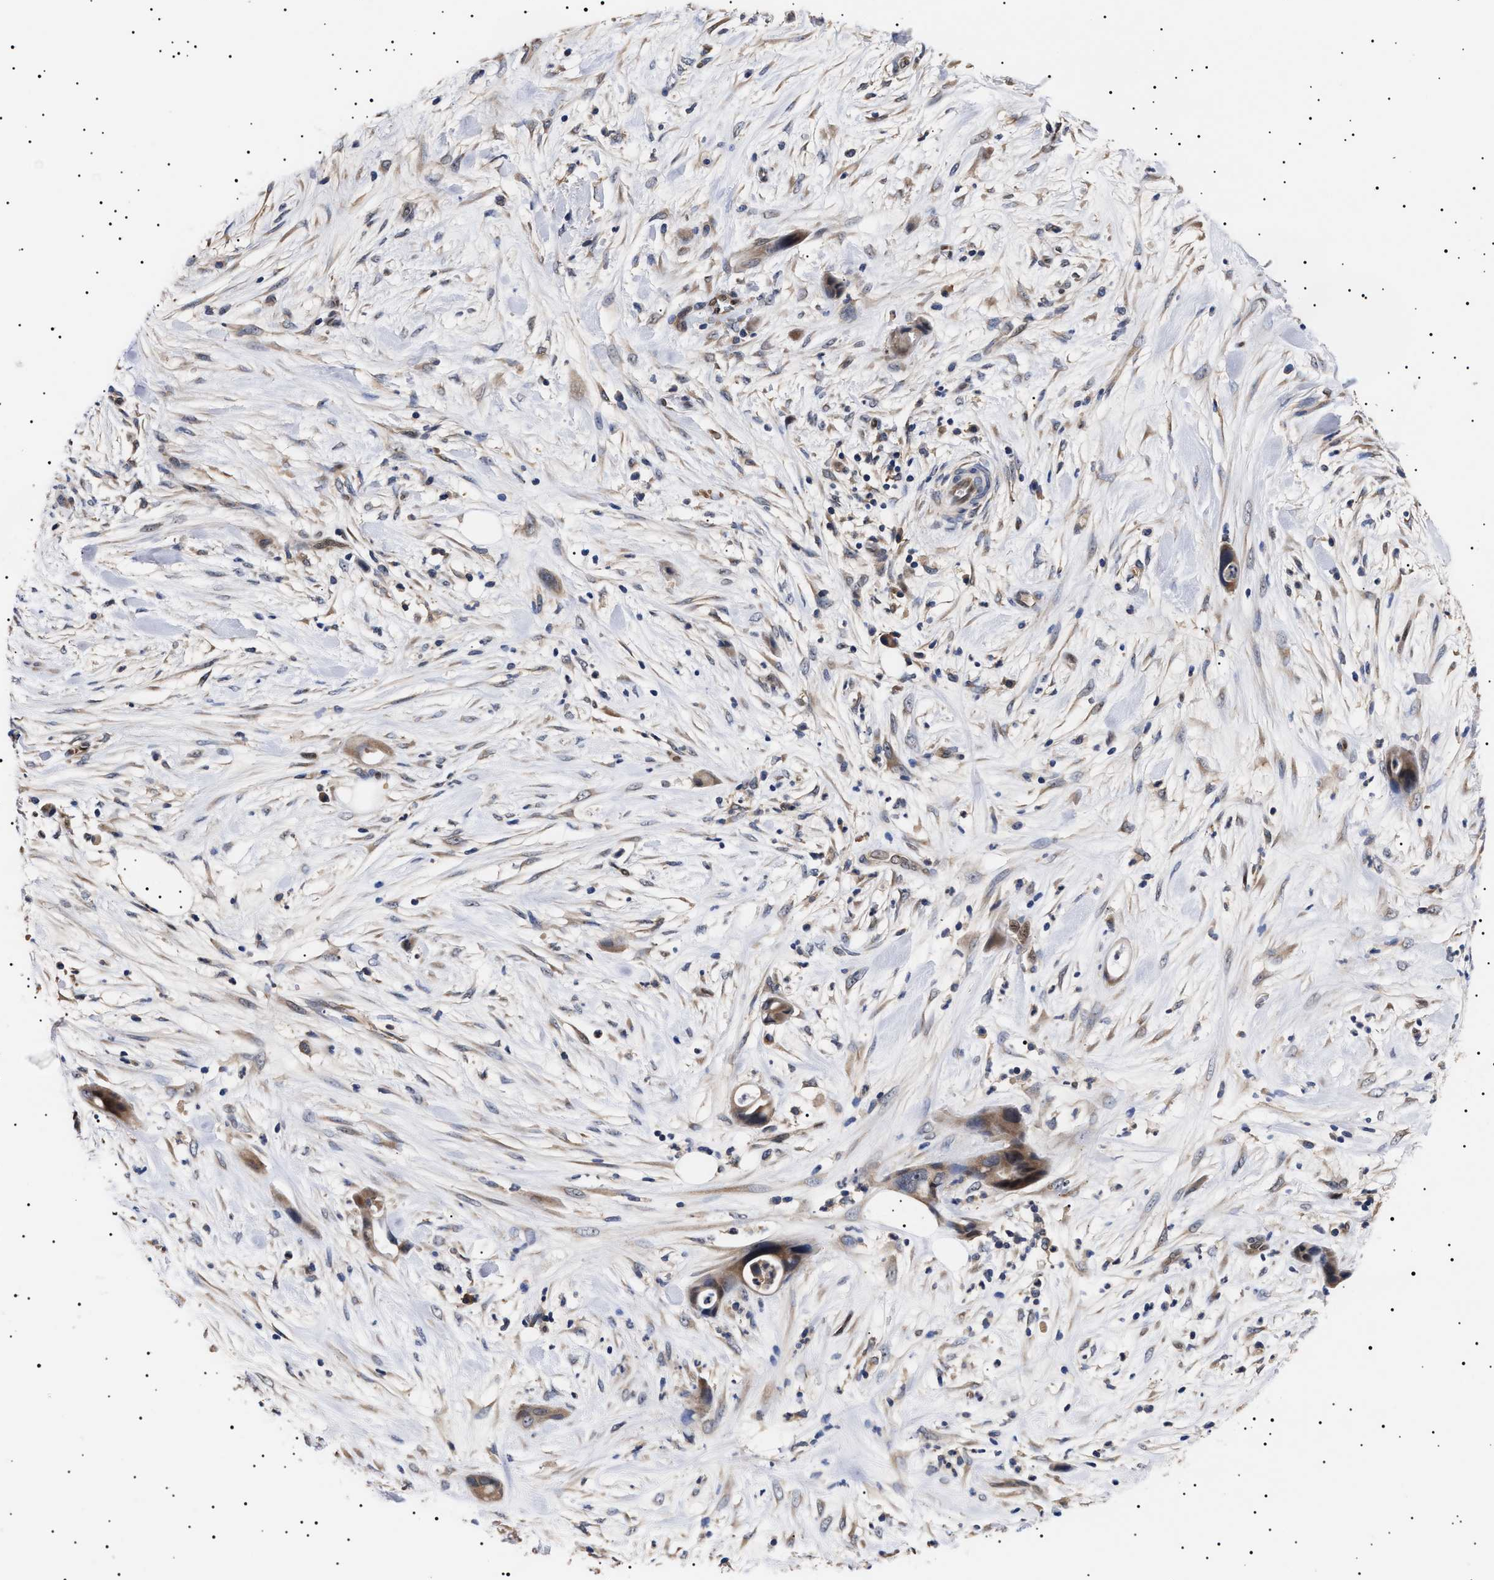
{"staining": {"intensity": "weak", "quantity": ">75%", "location": "cytoplasmic/membranous"}, "tissue": "pancreatic cancer", "cell_type": "Tumor cells", "image_type": "cancer", "snomed": [{"axis": "morphology", "description": "Adenocarcinoma, NOS"}, {"axis": "topography", "description": "Pancreas"}], "caption": "The photomicrograph shows a brown stain indicating the presence of a protein in the cytoplasmic/membranous of tumor cells in pancreatic cancer. Using DAB (brown) and hematoxylin (blue) stains, captured at high magnification using brightfield microscopy.", "gene": "KRBA1", "patient": {"sex": "male", "age": 59}}